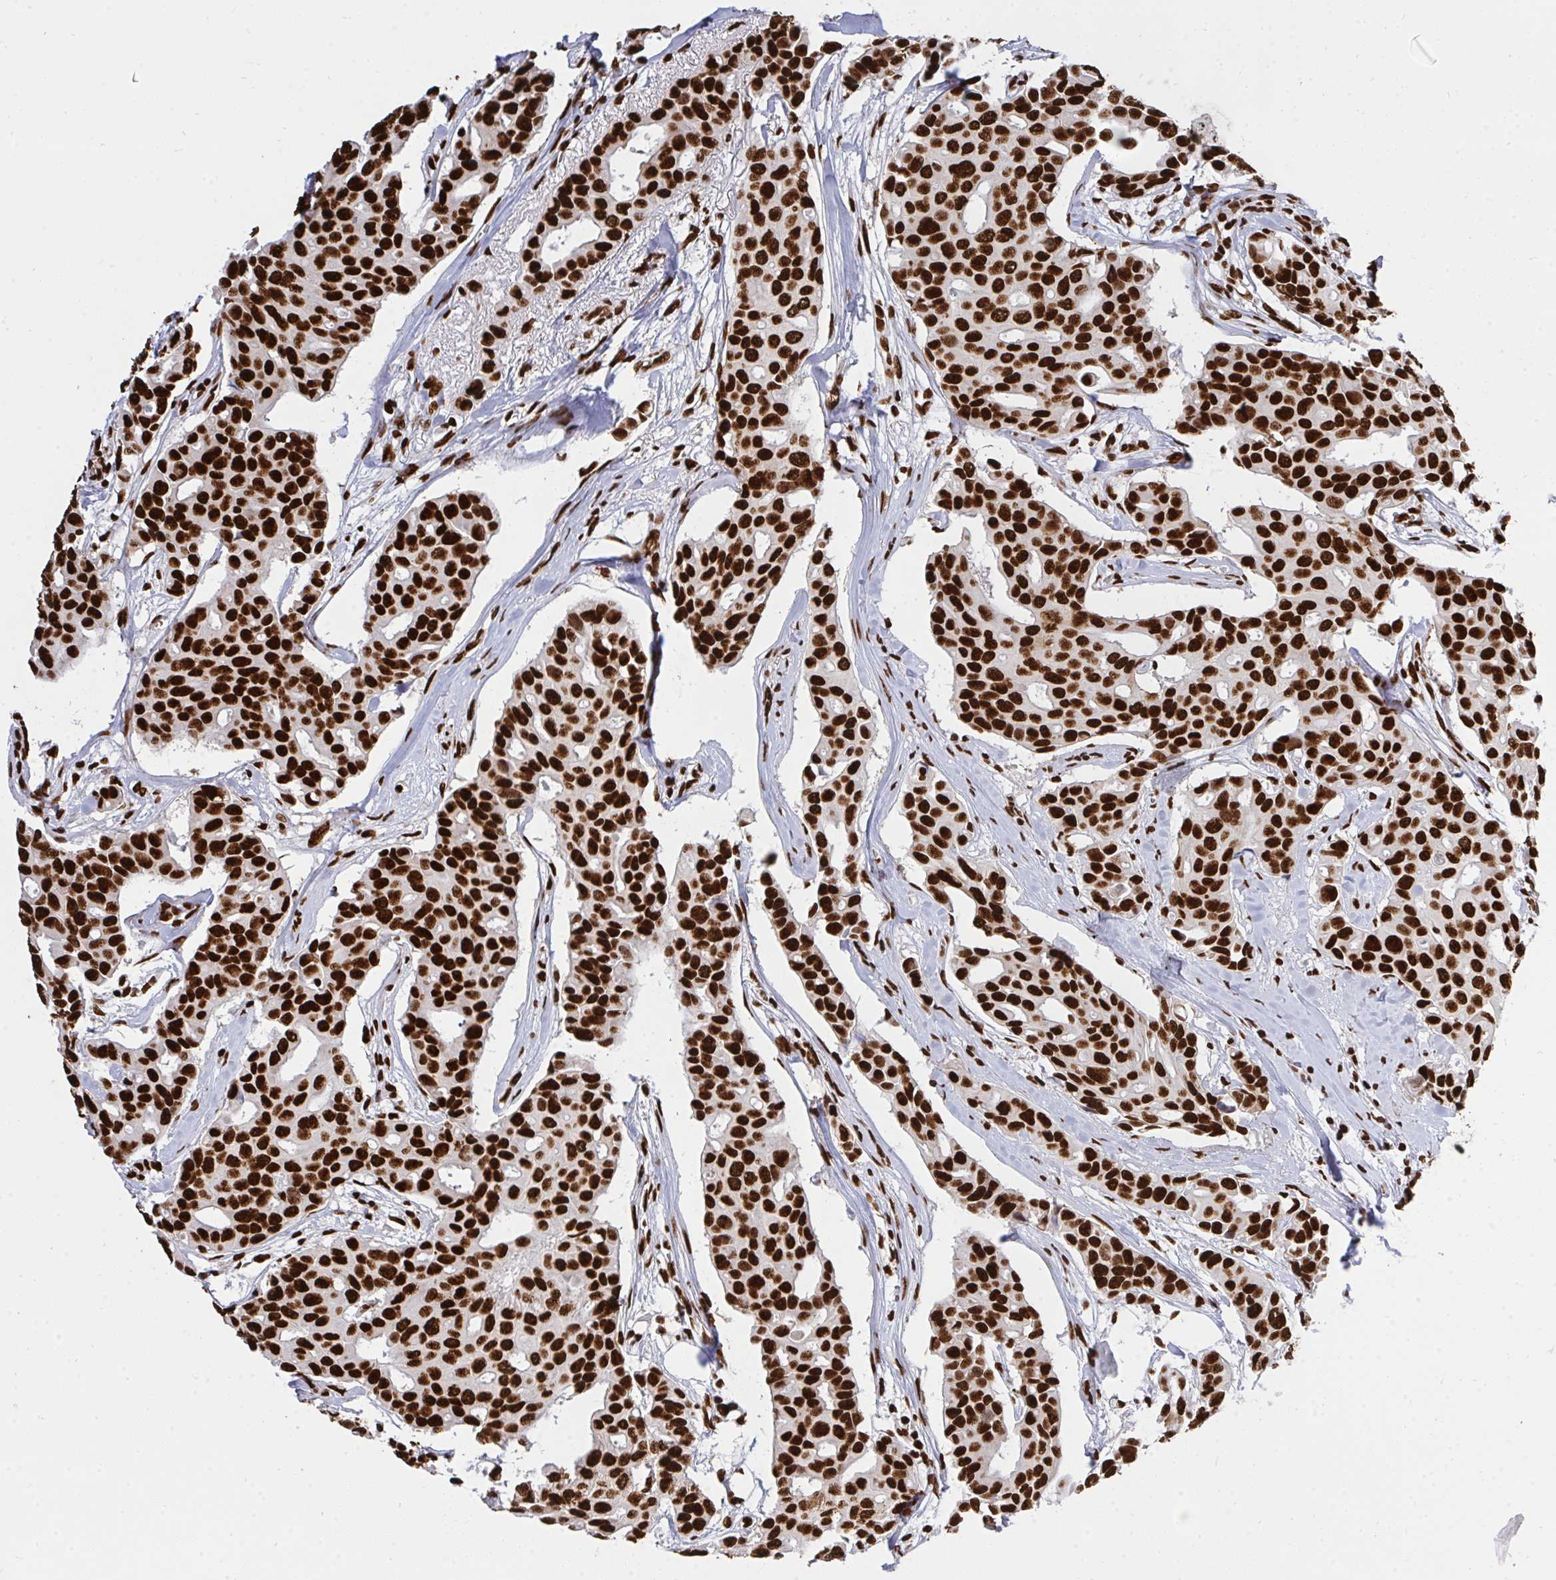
{"staining": {"intensity": "strong", "quantity": ">75%", "location": "nuclear"}, "tissue": "breast cancer", "cell_type": "Tumor cells", "image_type": "cancer", "snomed": [{"axis": "morphology", "description": "Duct carcinoma"}, {"axis": "topography", "description": "Breast"}], "caption": "This photomicrograph exhibits immunohistochemistry staining of breast cancer (infiltrating ductal carcinoma), with high strong nuclear staining in approximately >75% of tumor cells.", "gene": "HNRNPL", "patient": {"sex": "female", "age": 54}}